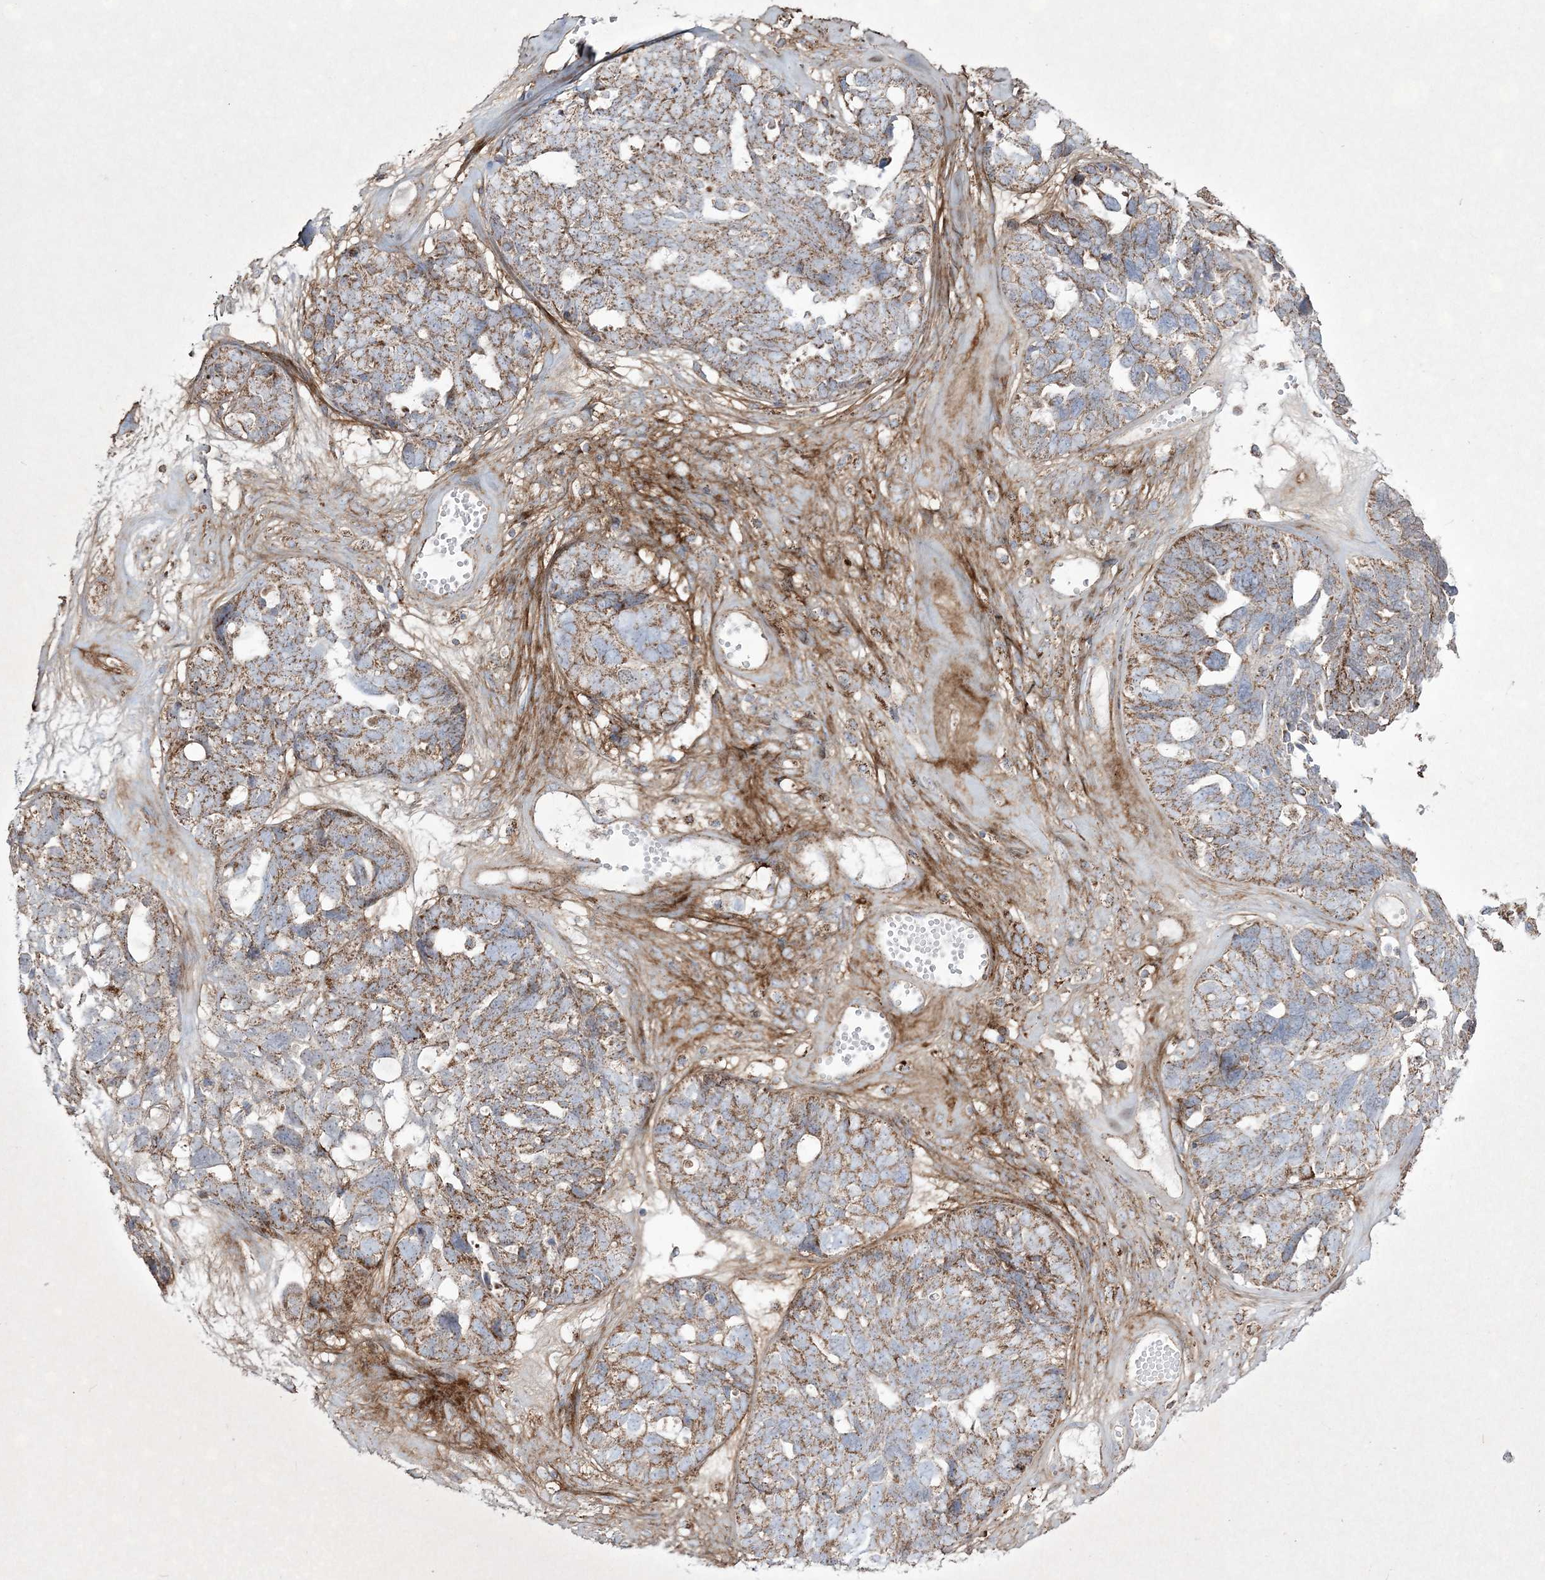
{"staining": {"intensity": "moderate", "quantity": ">75%", "location": "cytoplasmic/membranous"}, "tissue": "ovarian cancer", "cell_type": "Tumor cells", "image_type": "cancer", "snomed": [{"axis": "morphology", "description": "Cystadenocarcinoma, serous, NOS"}, {"axis": "topography", "description": "Ovary"}], "caption": "Human ovarian cancer (serous cystadenocarcinoma) stained with a brown dye demonstrates moderate cytoplasmic/membranous positive staining in approximately >75% of tumor cells.", "gene": "RICTOR", "patient": {"sex": "female", "age": 79}}